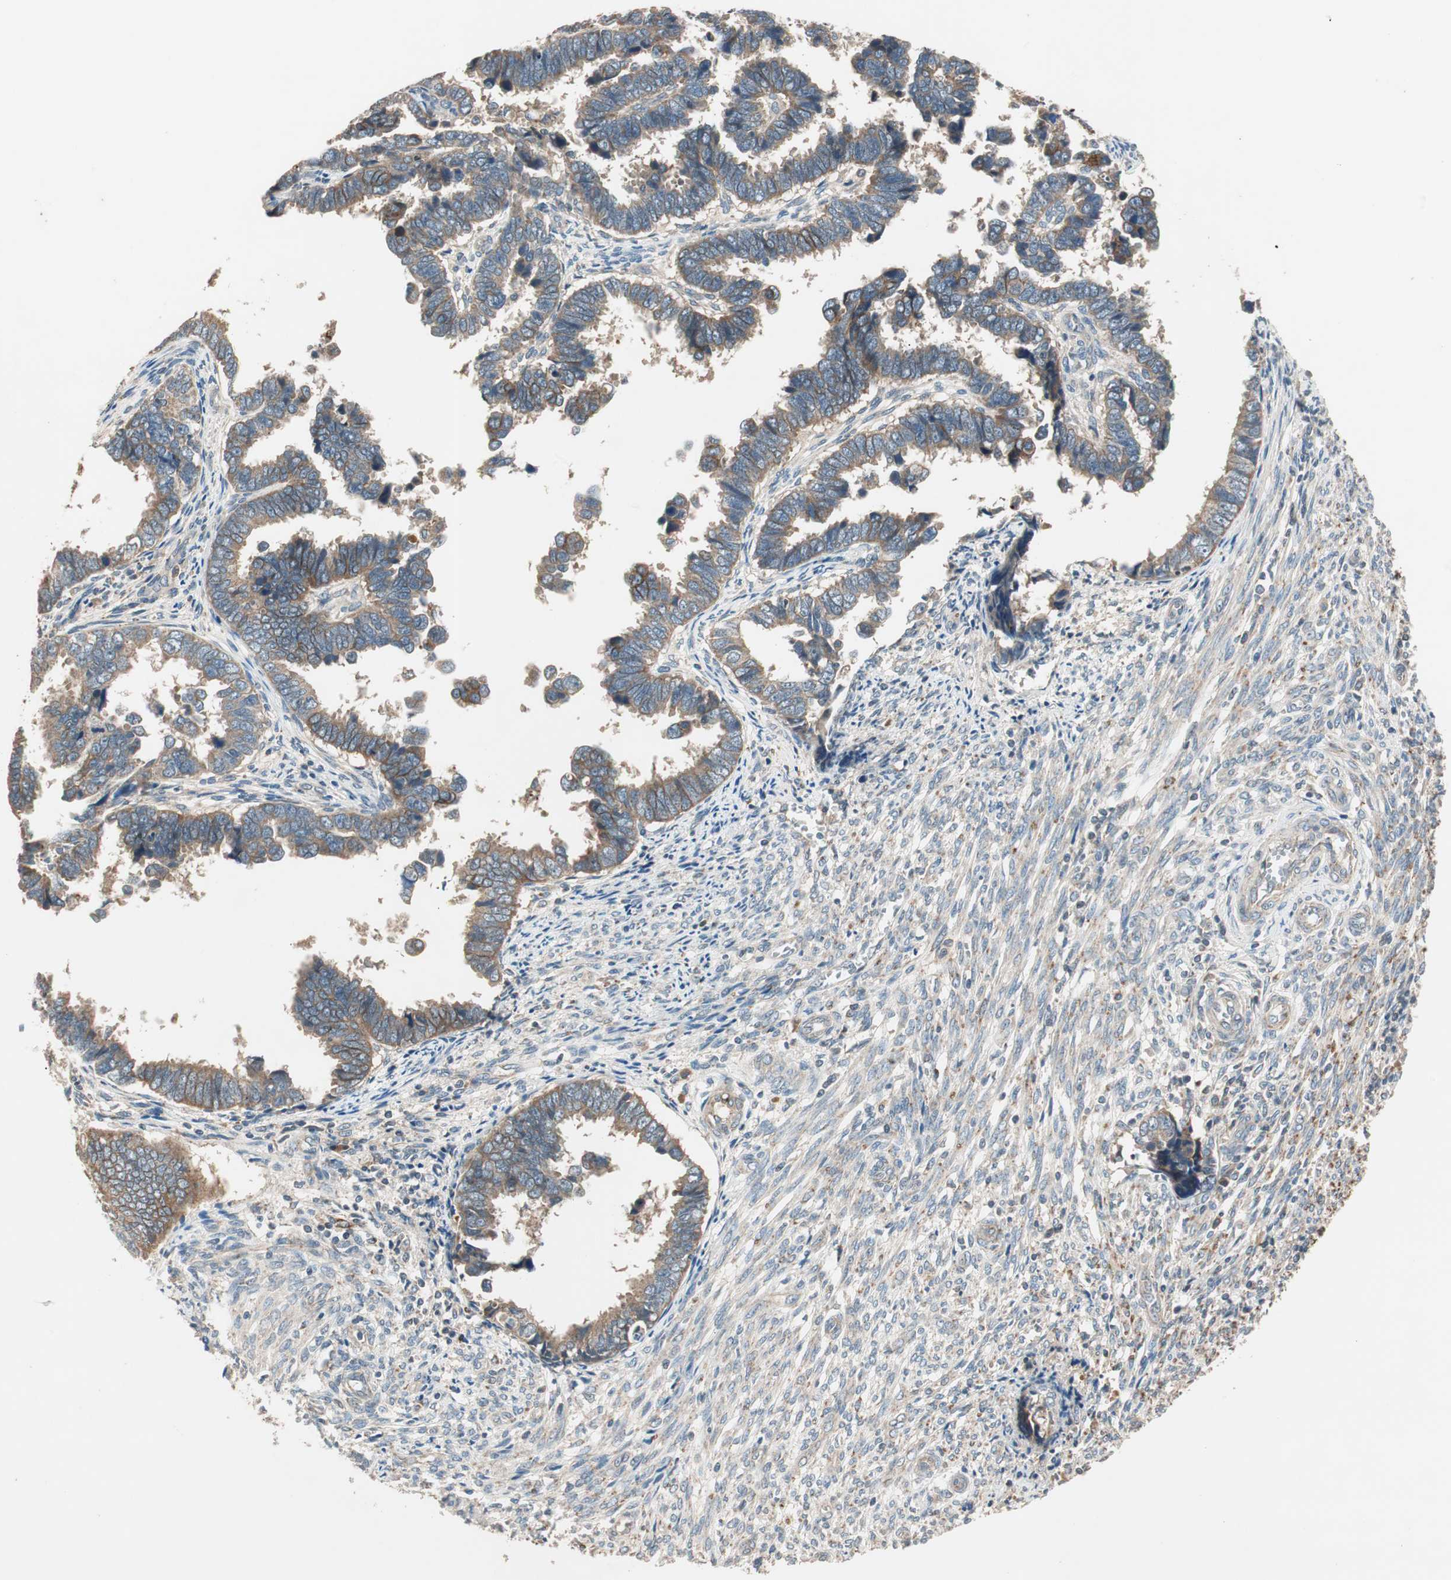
{"staining": {"intensity": "moderate", "quantity": ">75%", "location": "cytoplasmic/membranous"}, "tissue": "endometrial cancer", "cell_type": "Tumor cells", "image_type": "cancer", "snomed": [{"axis": "morphology", "description": "Adenocarcinoma, NOS"}, {"axis": "topography", "description": "Endometrium"}], "caption": "Endometrial cancer (adenocarcinoma) was stained to show a protein in brown. There is medium levels of moderate cytoplasmic/membranous expression in approximately >75% of tumor cells.", "gene": "HPN", "patient": {"sex": "female", "age": 75}}